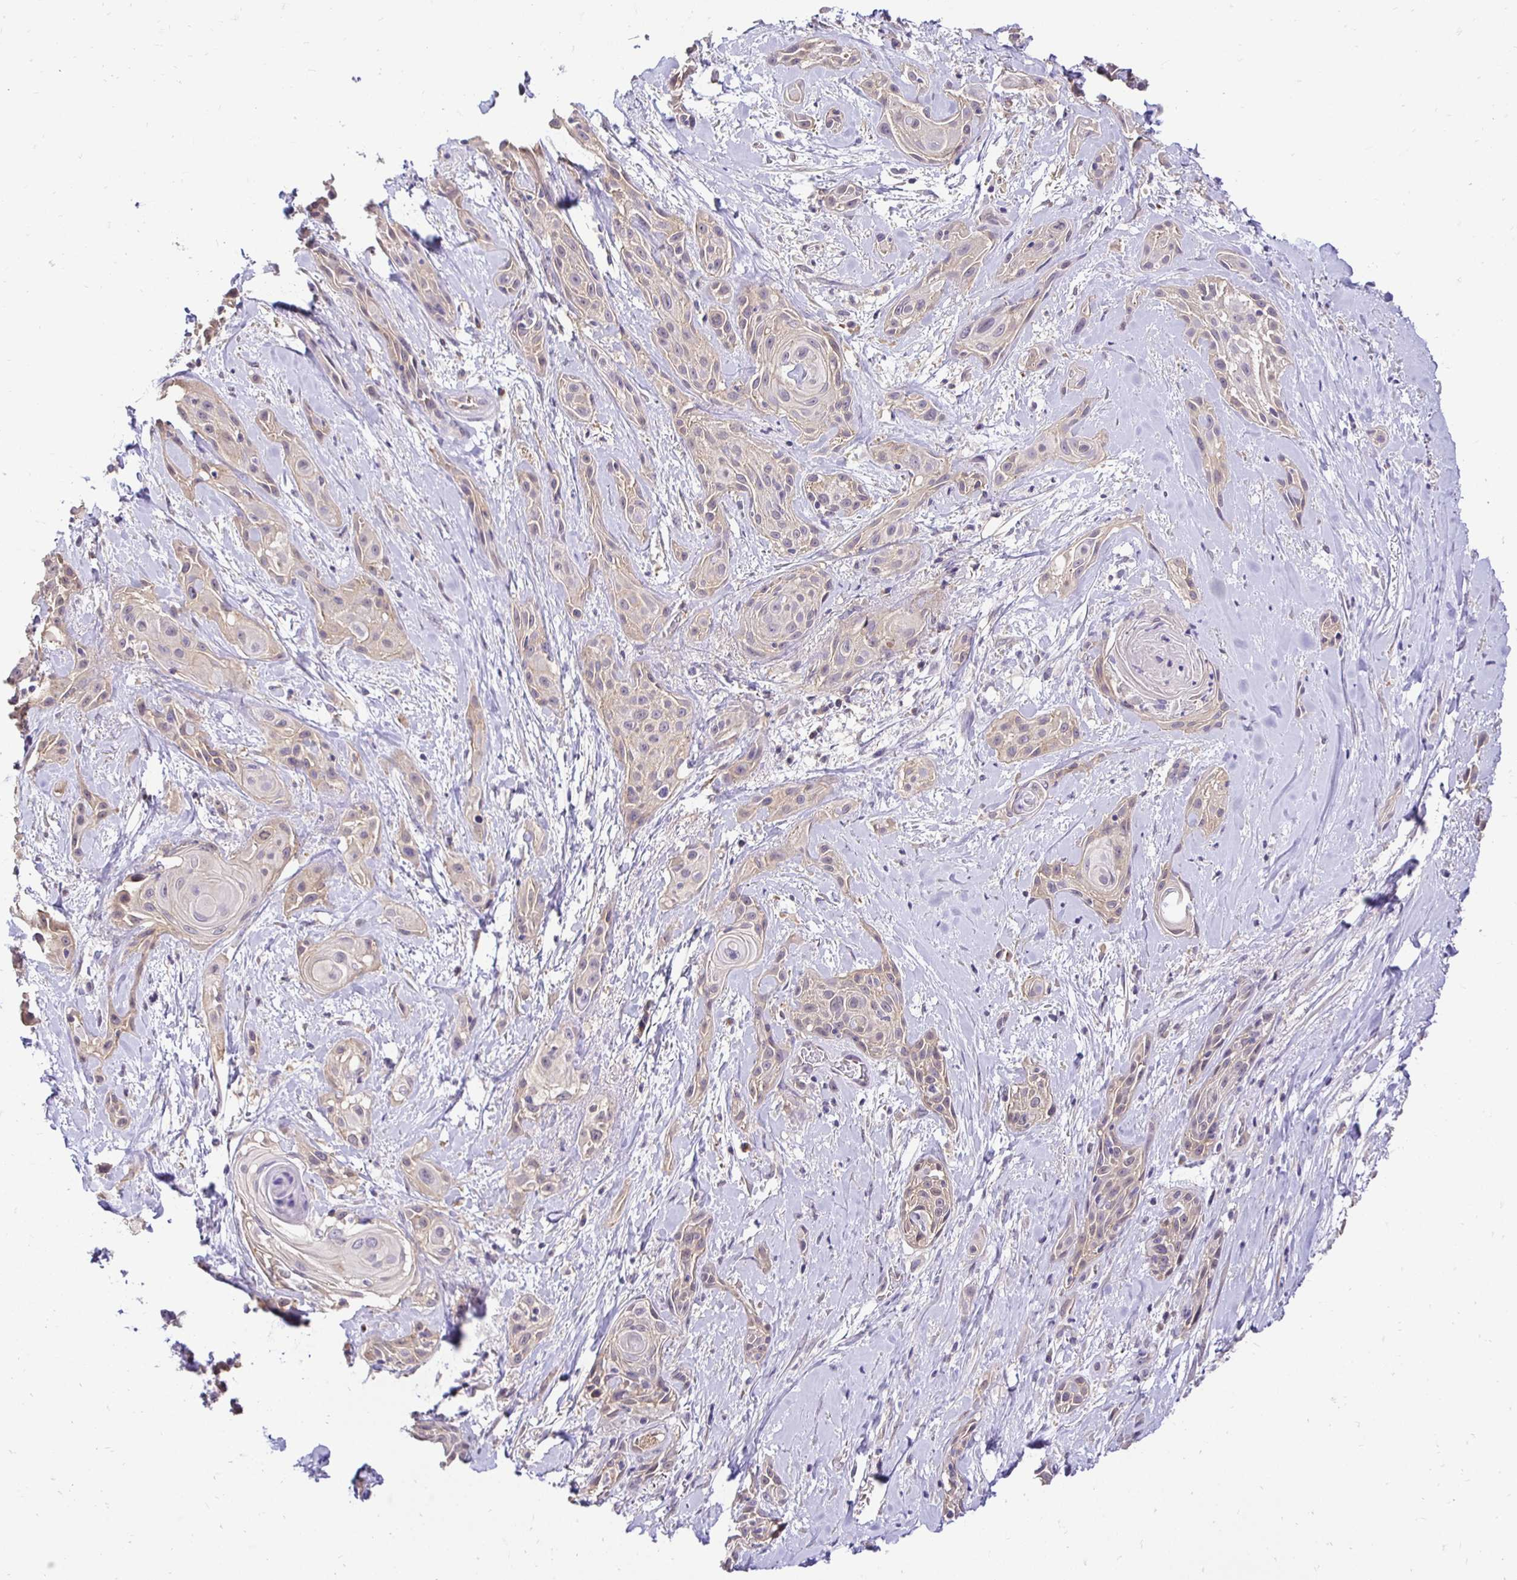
{"staining": {"intensity": "weak", "quantity": "<25%", "location": "cytoplasmic/membranous"}, "tissue": "skin cancer", "cell_type": "Tumor cells", "image_type": "cancer", "snomed": [{"axis": "morphology", "description": "Squamous cell carcinoma, NOS"}, {"axis": "topography", "description": "Skin"}, {"axis": "topography", "description": "Anal"}], "caption": "IHC of human squamous cell carcinoma (skin) reveals no expression in tumor cells.", "gene": "SLC9A1", "patient": {"sex": "male", "age": 64}}